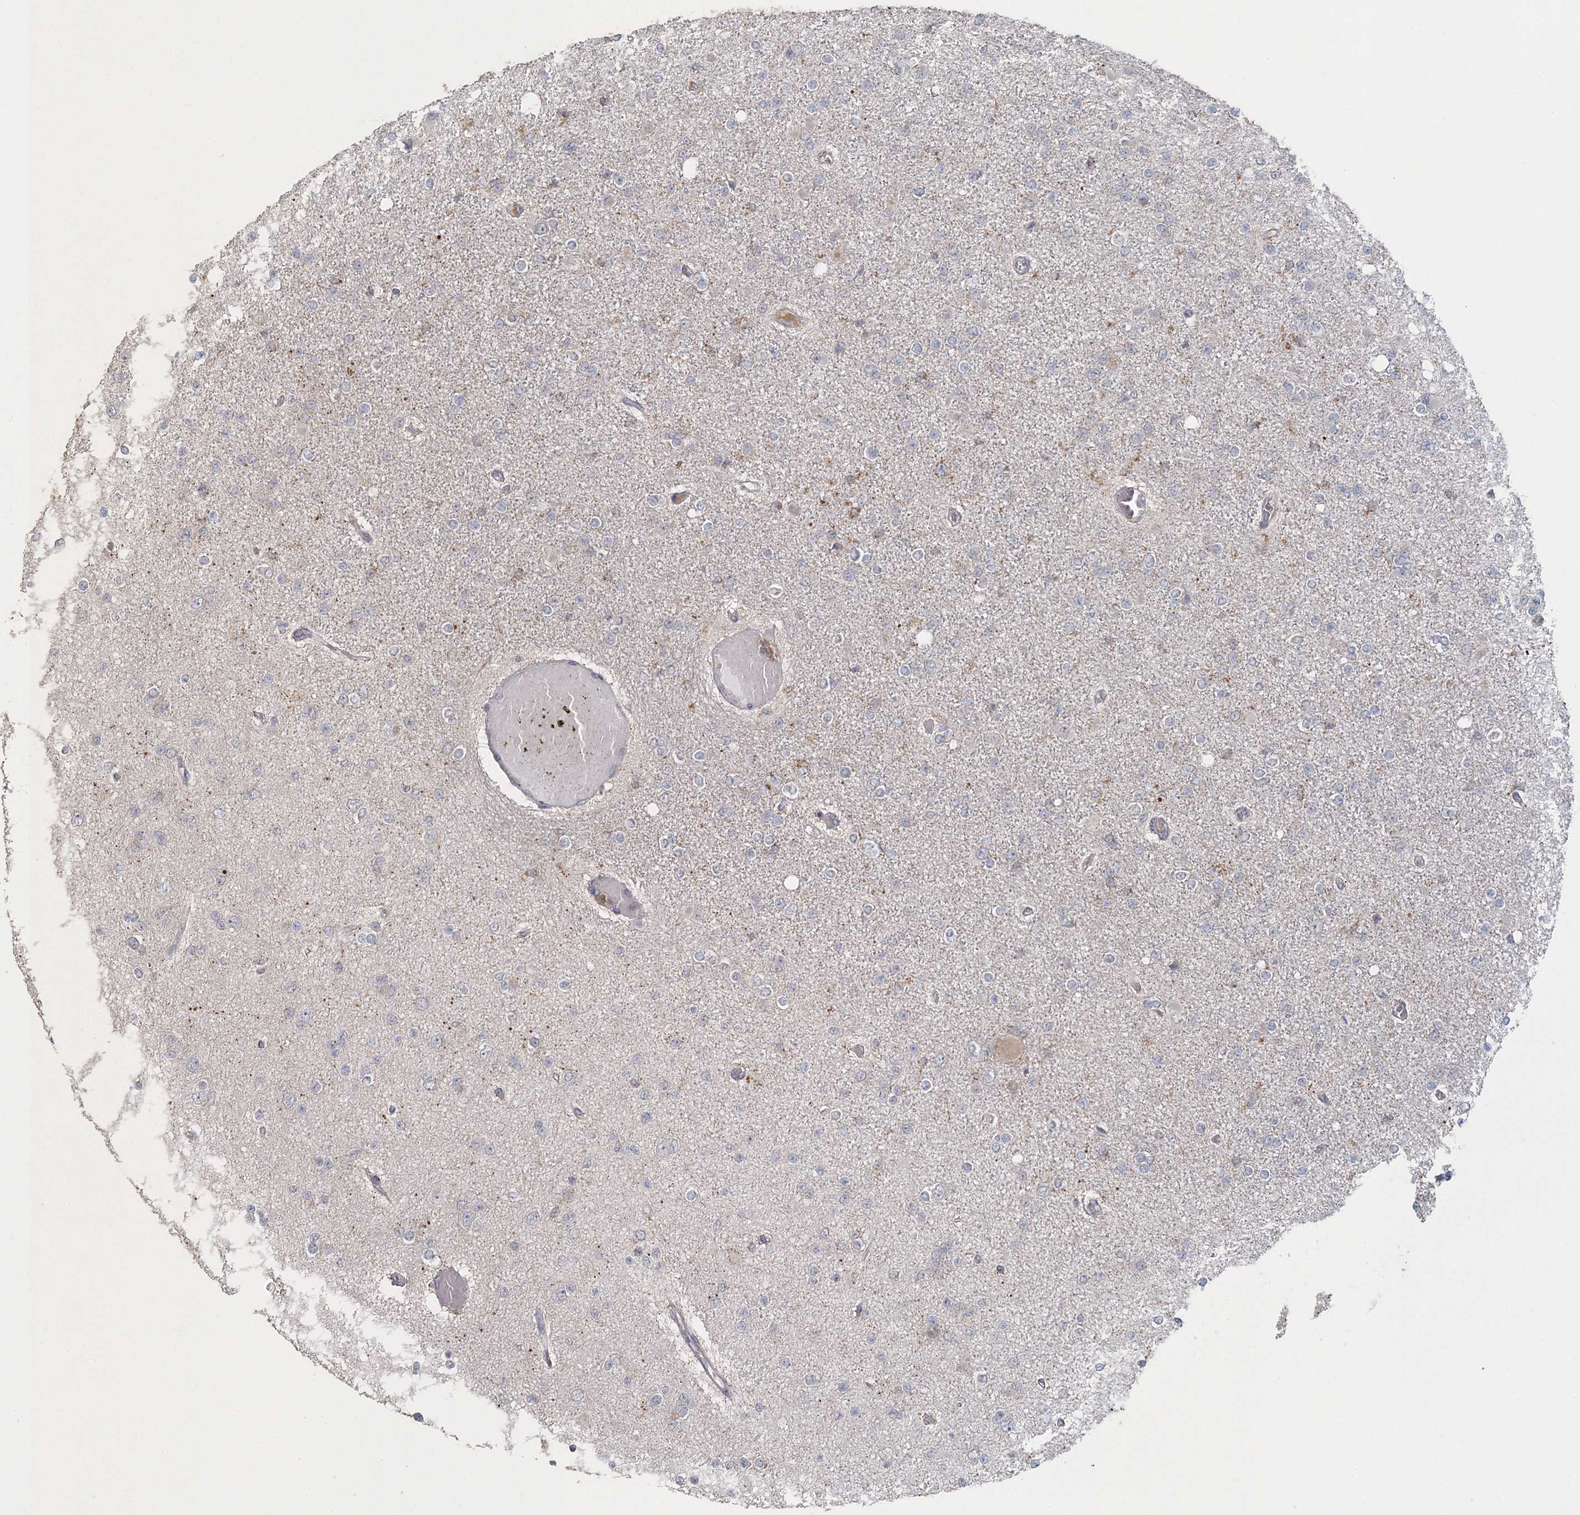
{"staining": {"intensity": "negative", "quantity": "none", "location": "none"}, "tissue": "glioma", "cell_type": "Tumor cells", "image_type": "cancer", "snomed": [{"axis": "morphology", "description": "Glioma, malignant, Low grade"}, {"axis": "topography", "description": "Brain"}], "caption": "This is a photomicrograph of immunohistochemistry (IHC) staining of glioma, which shows no expression in tumor cells.", "gene": "UIMC1", "patient": {"sex": "female", "age": 22}}